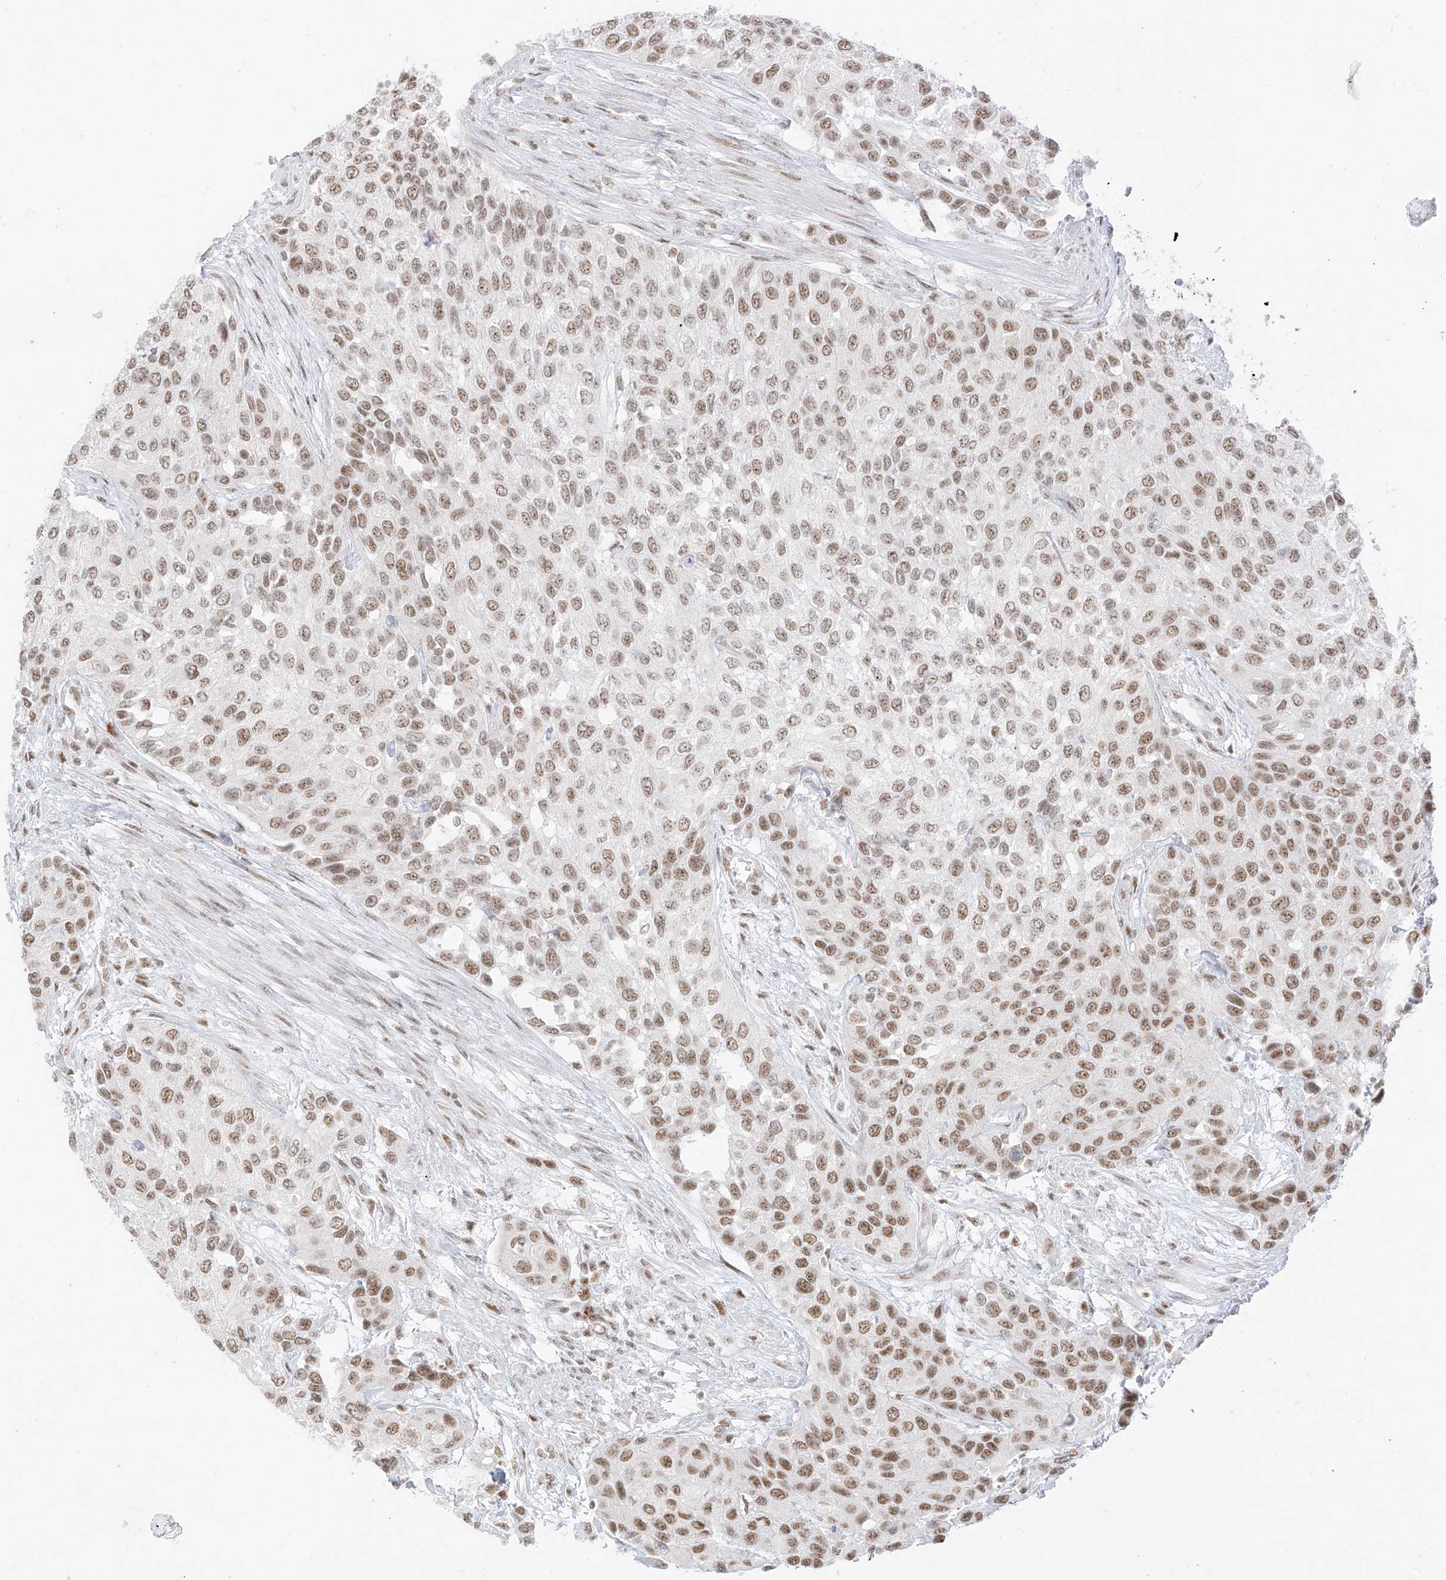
{"staining": {"intensity": "moderate", "quantity": ">75%", "location": "nuclear"}, "tissue": "urothelial cancer", "cell_type": "Tumor cells", "image_type": "cancer", "snomed": [{"axis": "morphology", "description": "Normal tissue, NOS"}, {"axis": "morphology", "description": "Urothelial carcinoma, High grade"}, {"axis": "topography", "description": "Vascular tissue"}, {"axis": "topography", "description": "Urinary bladder"}], "caption": "Urothelial cancer stained with DAB (3,3'-diaminobenzidine) immunohistochemistry (IHC) displays medium levels of moderate nuclear staining in about >75% of tumor cells.", "gene": "SUPT5H", "patient": {"sex": "female", "age": 56}}